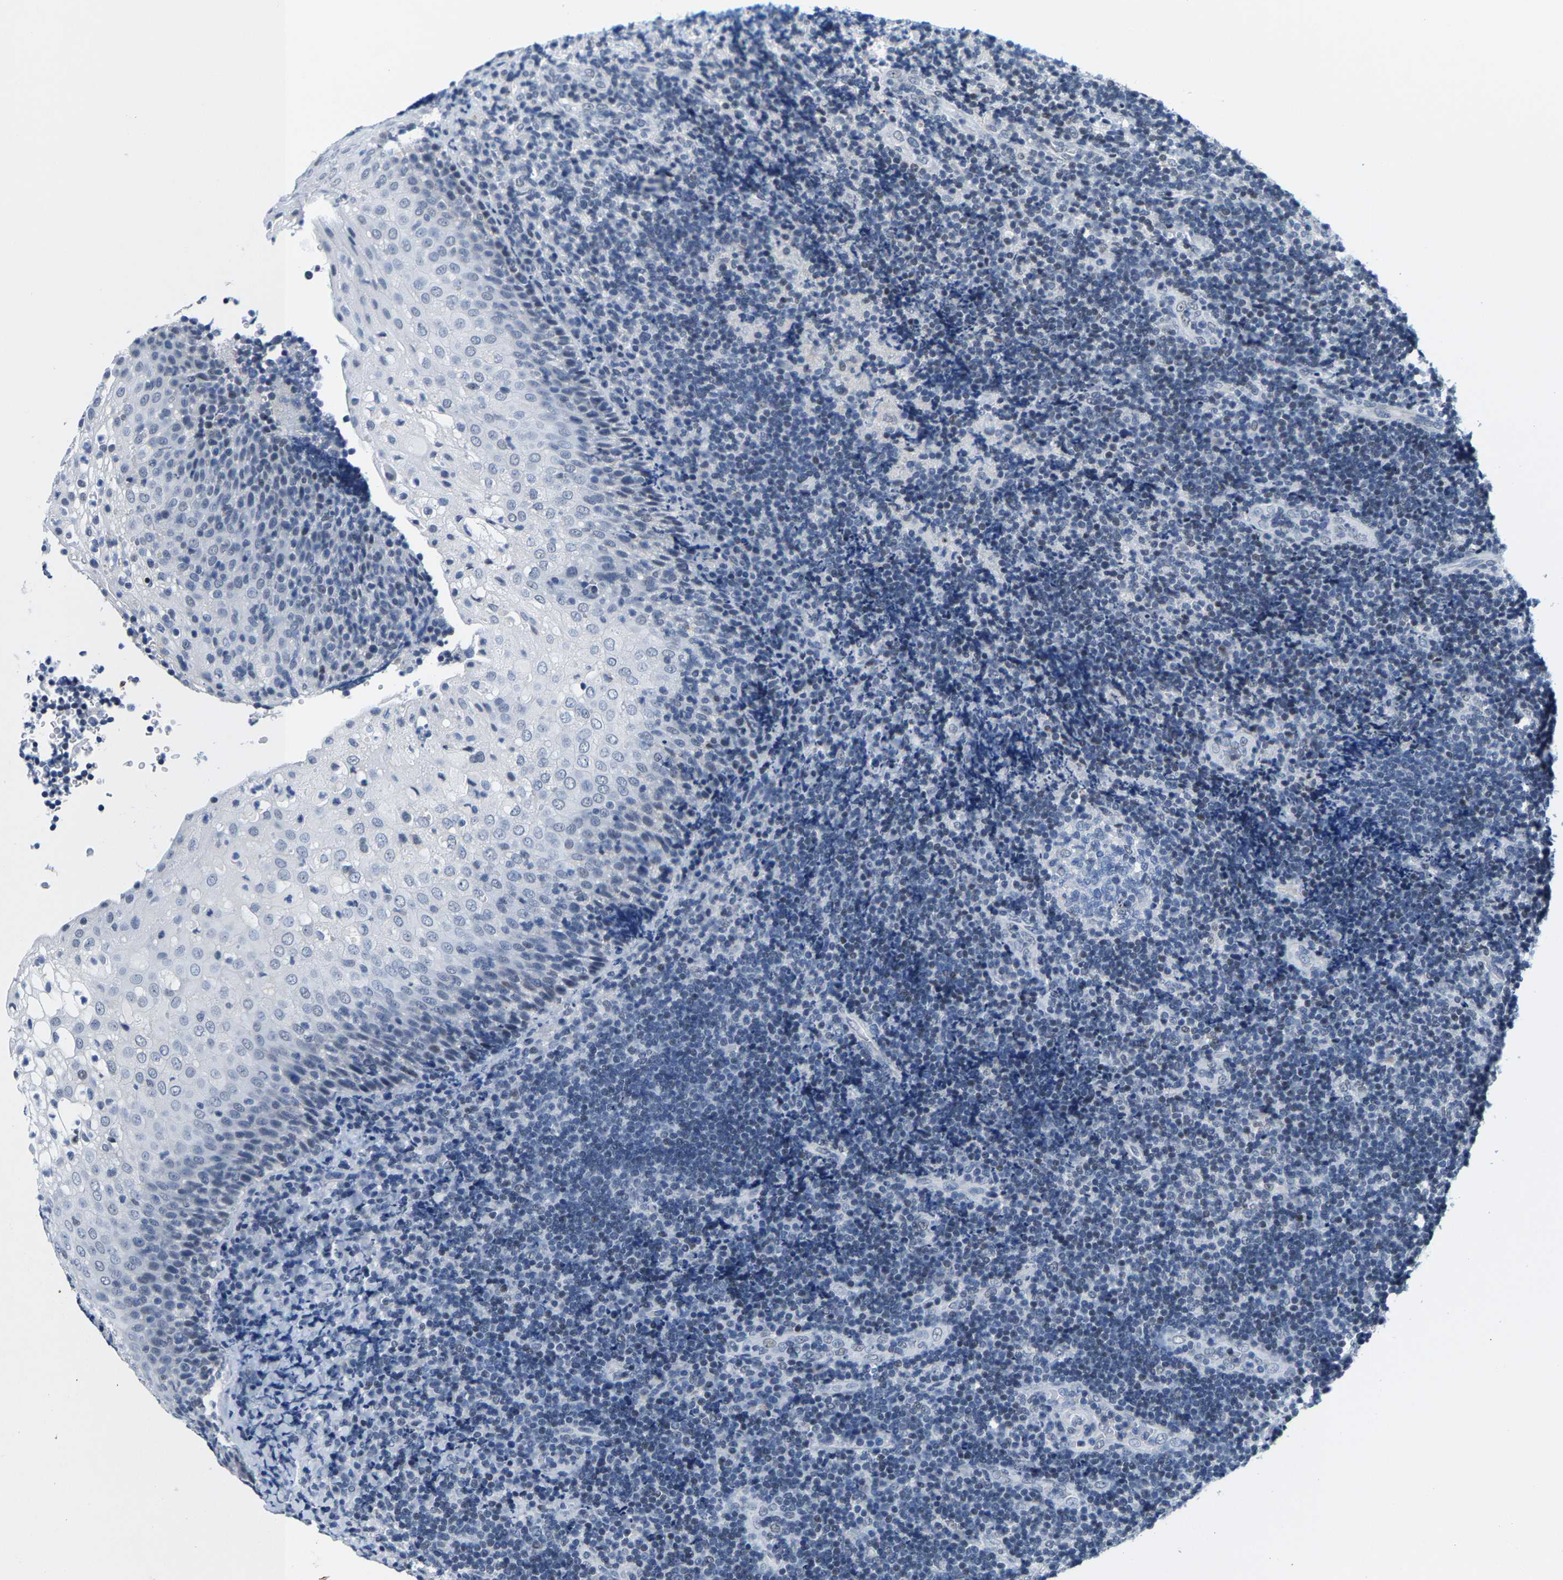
{"staining": {"intensity": "negative", "quantity": "none", "location": "none"}, "tissue": "lymphoma", "cell_type": "Tumor cells", "image_type": "cancer", "snomed": [{"axis": "morphology", "description": "Malignant lymphoma, non-Hodgkin's type, High grade"}, {"axis": "topography", "description": "Tonsil"}], "caption": "Immunohistochemistry (IHC) micrograph of neoplastic tissue: human lymphoma stained with DAB demonstrates no significant protein staining in tumor cells.", "gene": "SETD1B", "patient": {"sex": "female", "age": 36}}